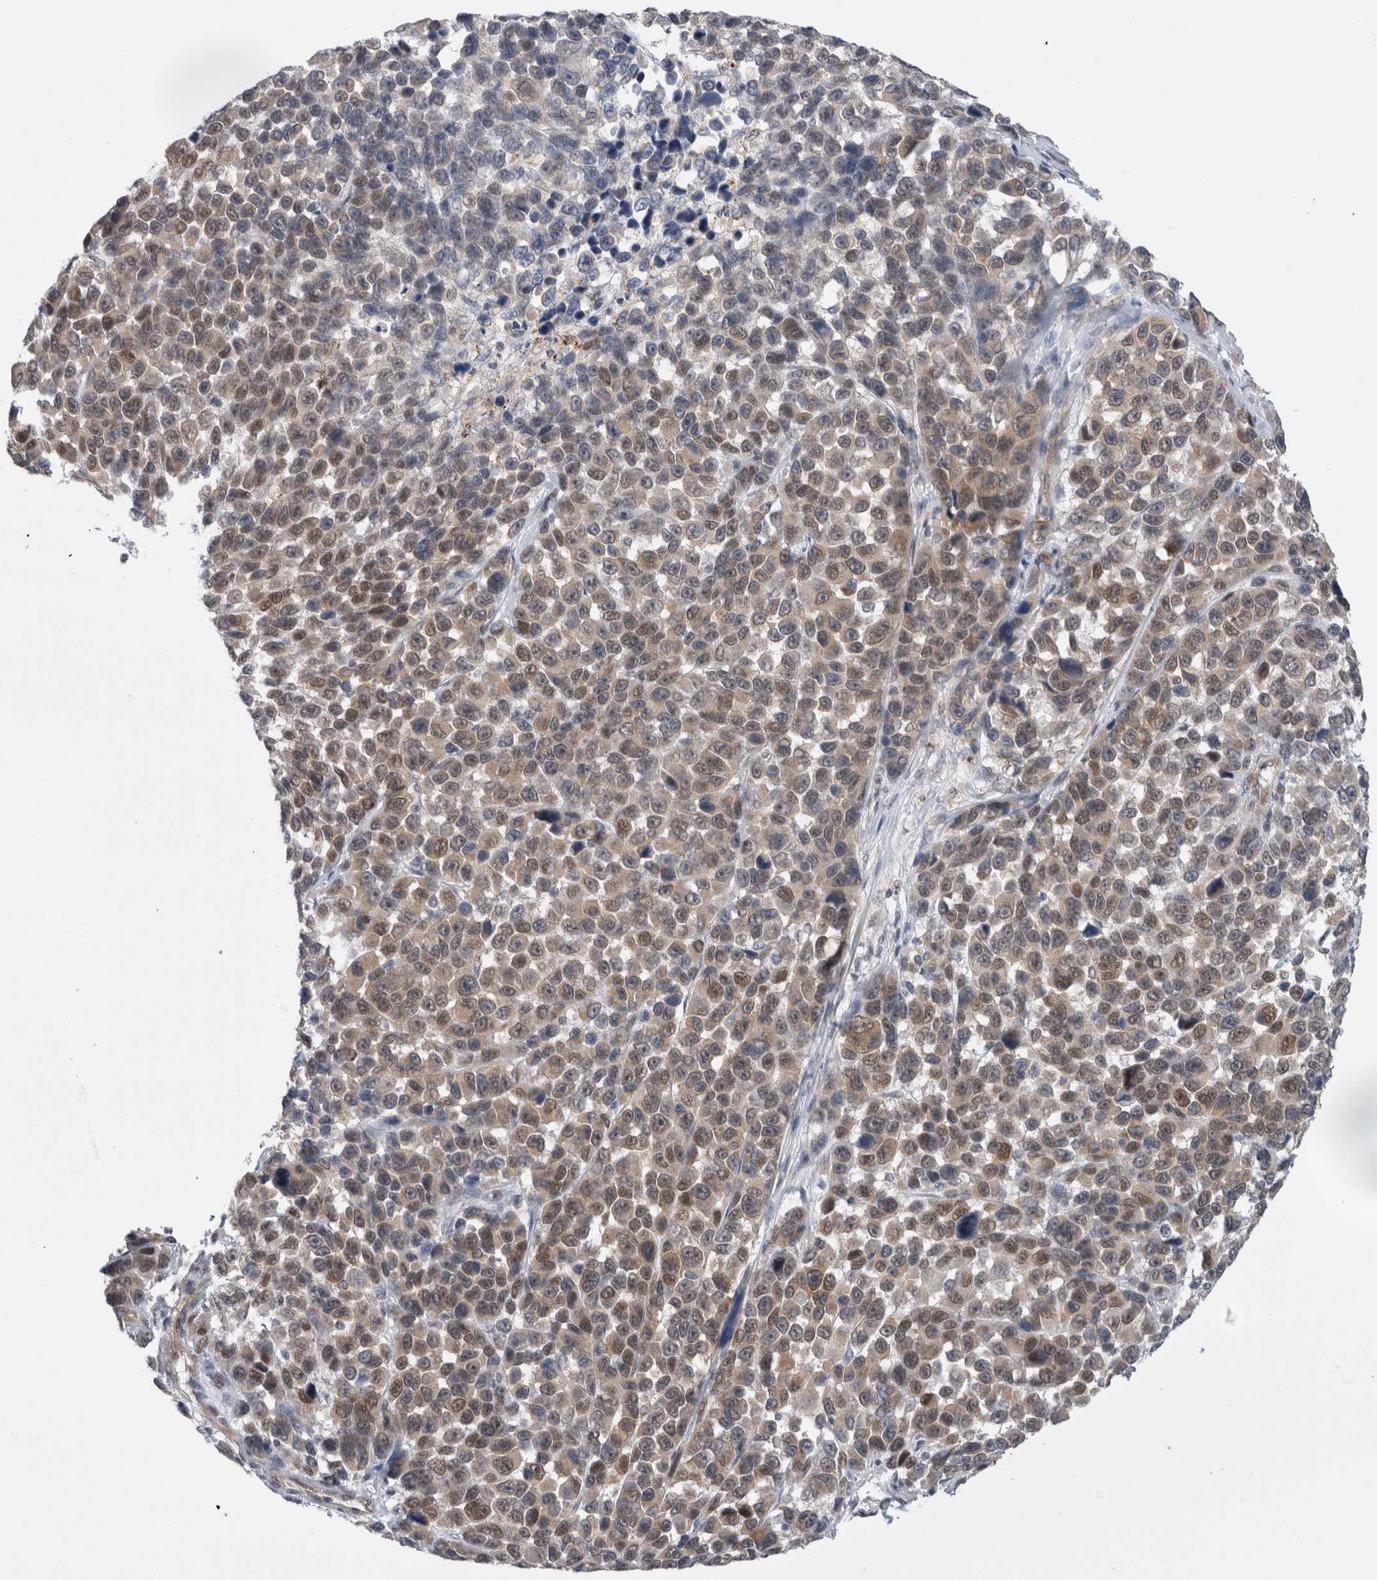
{"staining": {"intensity": "moderate", "quantity": ">75%", "location": "cytoplasmic/membranous,nuclear"}, "tissue": "melanoma", "cell_type": "Tumor cells", "image_type": "cancer", "snomed": [{"axis": "morphology", "description": "Malignant melanoma, NOS"}, {"axis": "topography", "description": "Skin"}], "caption": "Immunohistochemistry (IHC) (DAB (3,3'-diaminobenzidine)) staining of malignant melanoma demonstrates moderate cytoplasmic/membranous and nuclear protein staining in about >75% of tumor cells.", "gene": "TAFA5", "patient": {"sex": "male", "age": 53}}